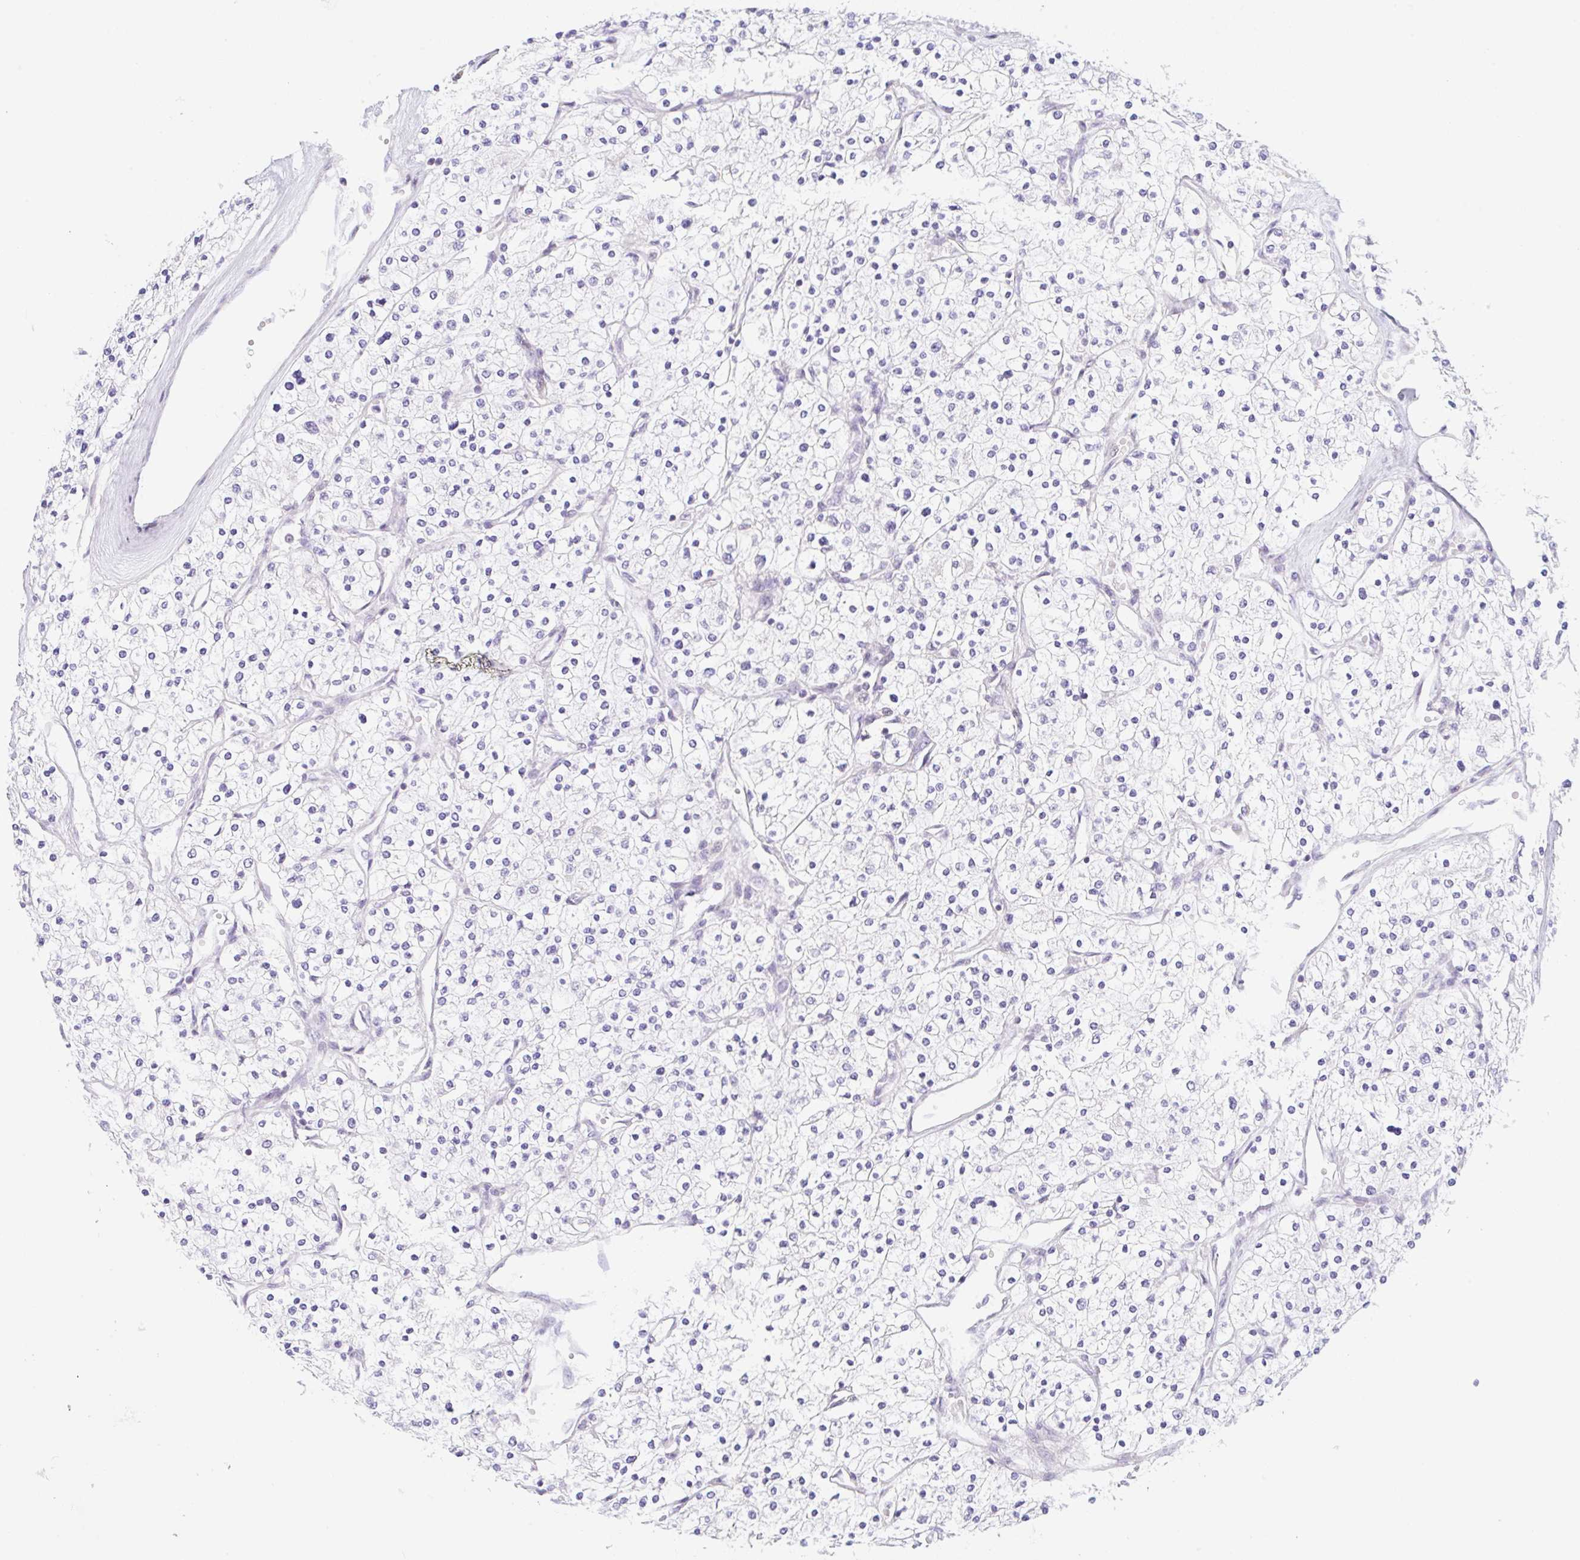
{"staining": {"intensity": "negative", "quantity": "none", "location": "none"}, "tissue": "renal cancer", "cell_type": "Tumor cells", "image_type": "cancer", "snomed": [{"axis": "morphology", "description": "Adenocarcinoma, NOS"}, {"axis": "topography", "description": "Kidney"}], "caption": "Immunohistochemistry histopathology image of human renal adenocarcinoma stained for a protein (brown), which demonstrates no staining in tumor cells.", "gene": "TBPL2", "patient": {"sex": "male", "age": 80}}